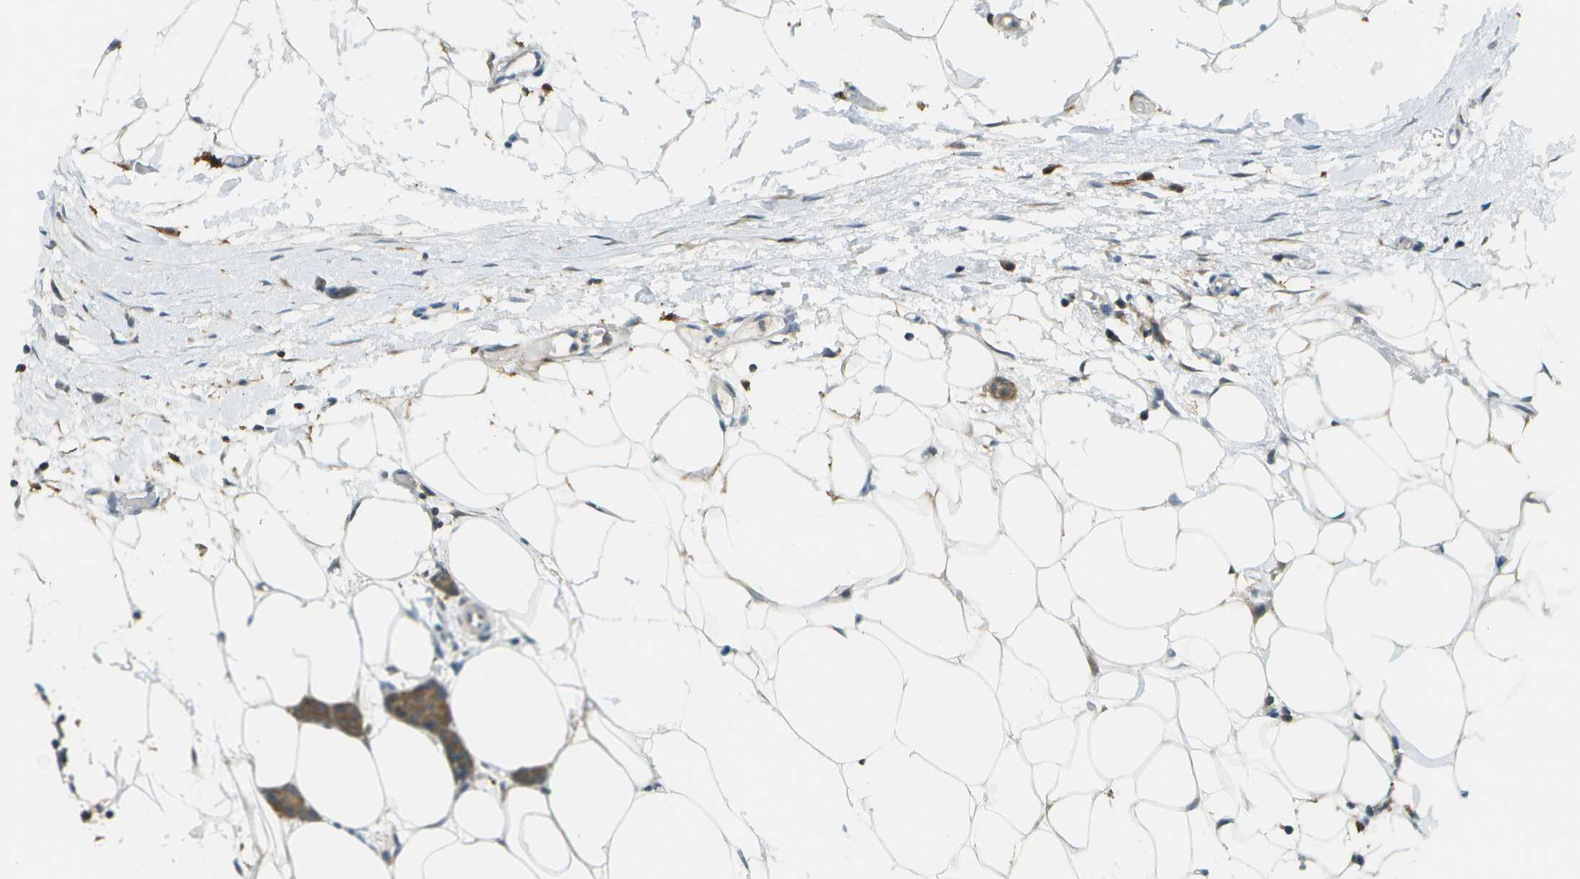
{"staining": {"intensity": "moderate", "quantity": ">75%", "location": "cytoplasmic/membranous"}, "tissue": "breast cancer", "cell_type": "Tumor cells", "image_type": "cancer", "snomed": [{"axis": "morphology", "description": "Lobular carcinoma"}, {"axis": "topography", "description": "Skin"}, {"axis": "topography", "description": "Breast"}], "caption": "An immunohistochemistry image of tumor tissue is shown. Protein staining in brown shows moderate cytoplasmic/membranous positivity in lobular carcinoma (breast) within tumor cells.", "gene": "CDH23", "patient": {"sex": "female", "age": 46}}